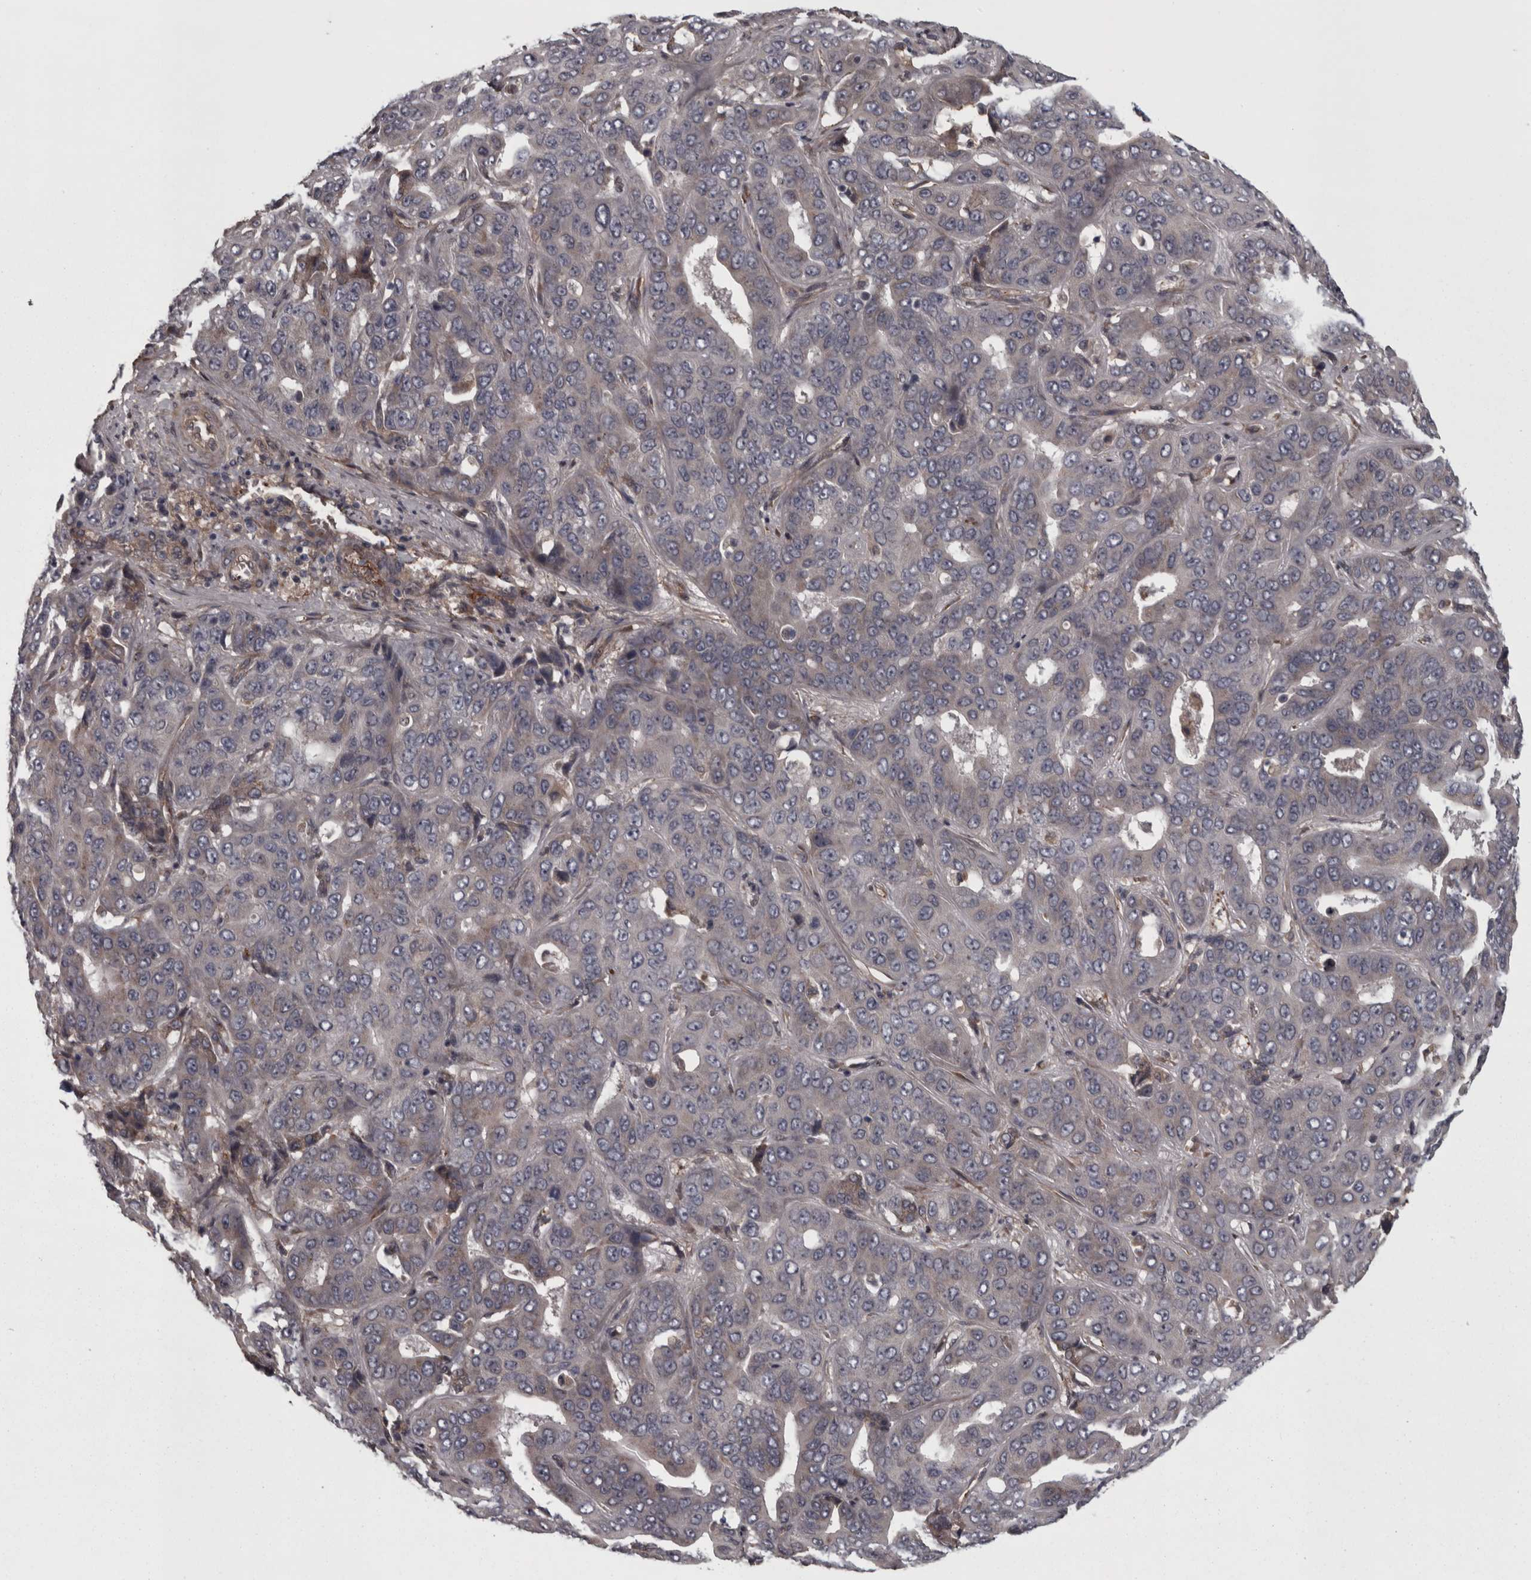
{"staining": {"intensity": "negative", "quantity": "none", "location": "none"}, "tissue": "liver cancer", "cell_type": "Tumor cells", "image_type": "cancer", "snomed": [{"axis": "morphology", "description": "Cholangiocarcinoma"}, {"axis": "topography", "description": "Liver"}], "caption": "Tumor cells show no significant protein expression in cholangiocarcinoma (liver). (DAB (3,3'-diaminobenzidine) immunohistochemistry (IHC) with hematoxylin counter stain).", "gene": "RSU1", "patient": {"sex": "female", "age": 52}}